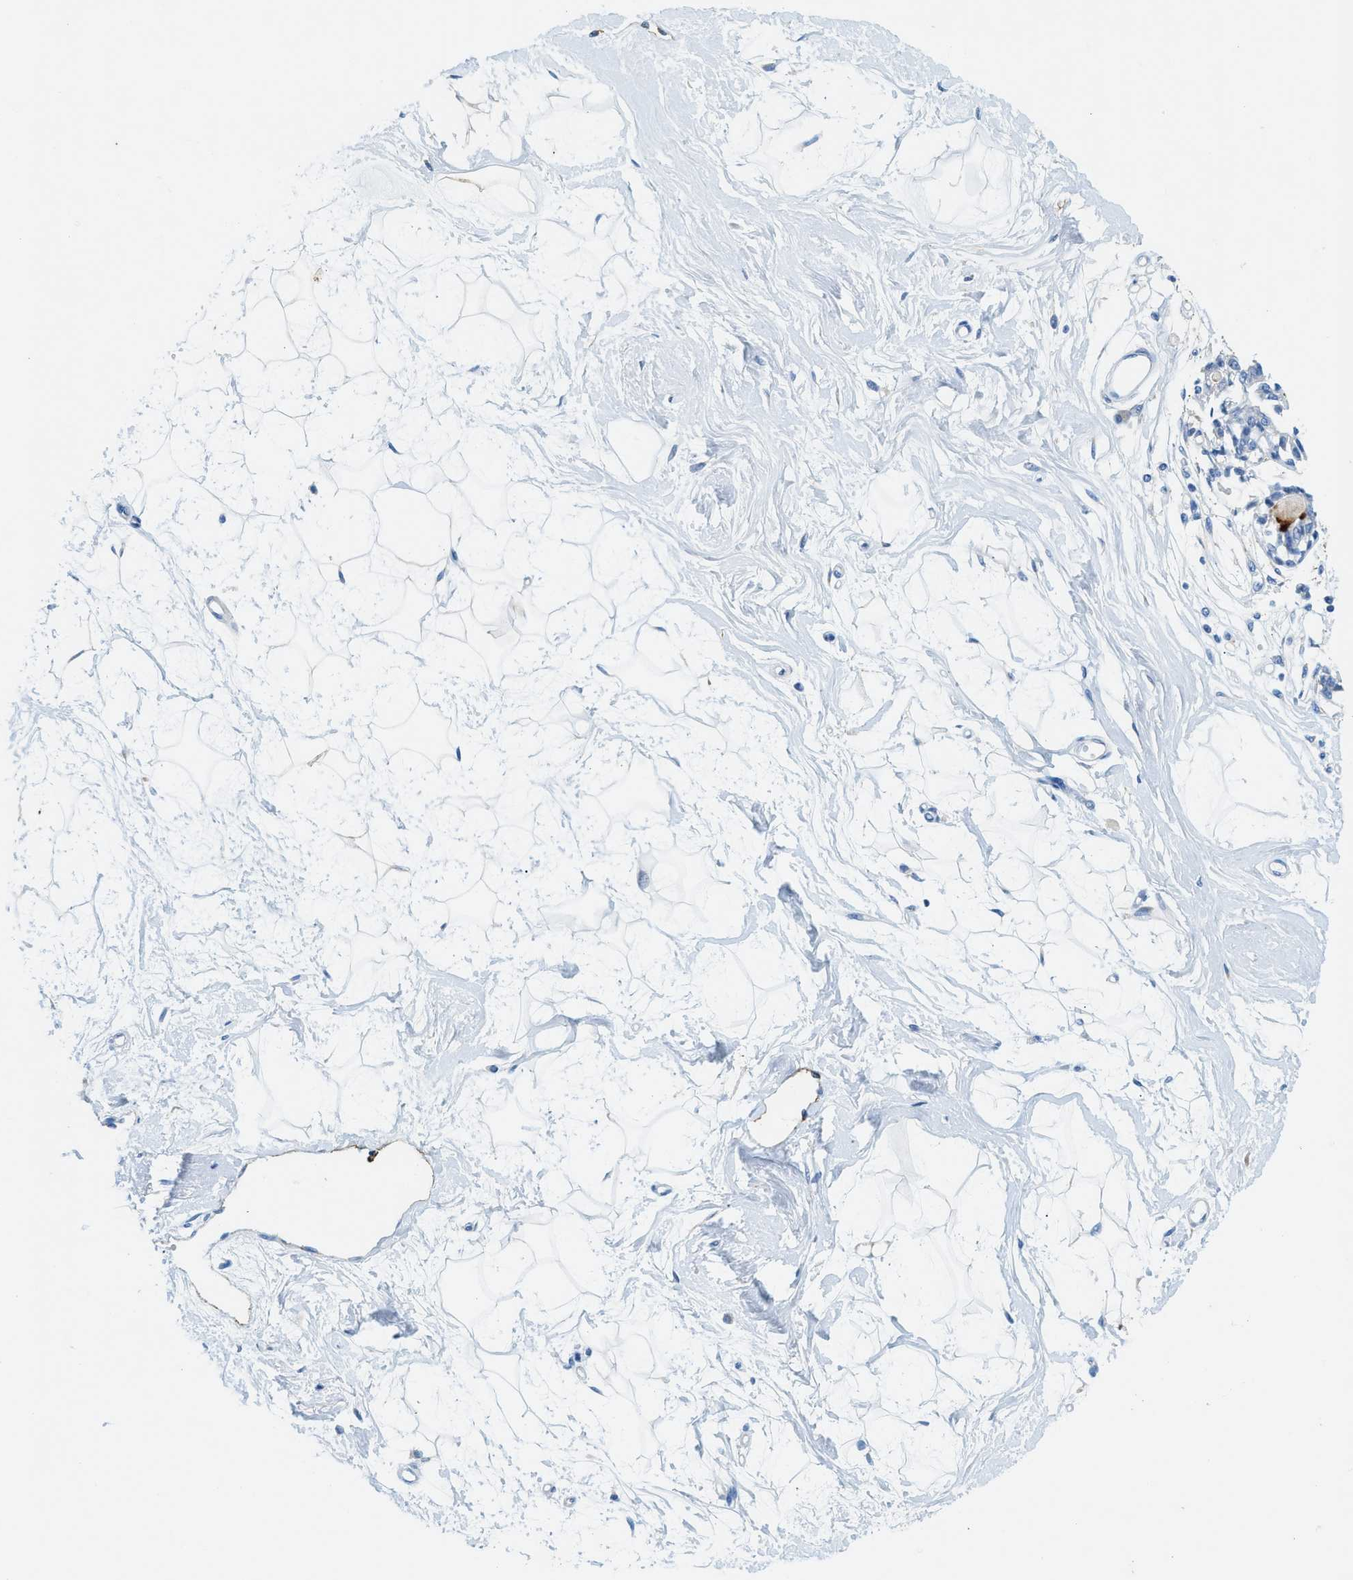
{"staining": {"intensity": "negative", "quantity": "none", "location": "none"}, "tissue": "breast", "cell_type": "Adipocytes", "image_type": "normal", "snomed": [{"axis": "morphology", "description": "Normal tissue, NOS"}, {"axis": "topography", "description": "Breast"}], "caption": "Human breast stained for a protein using immunohistochemistry exhibits no positivity in adipocytes.", "gene": "ZDHHC13", "patient": {"sex": "female", "age": 45}}